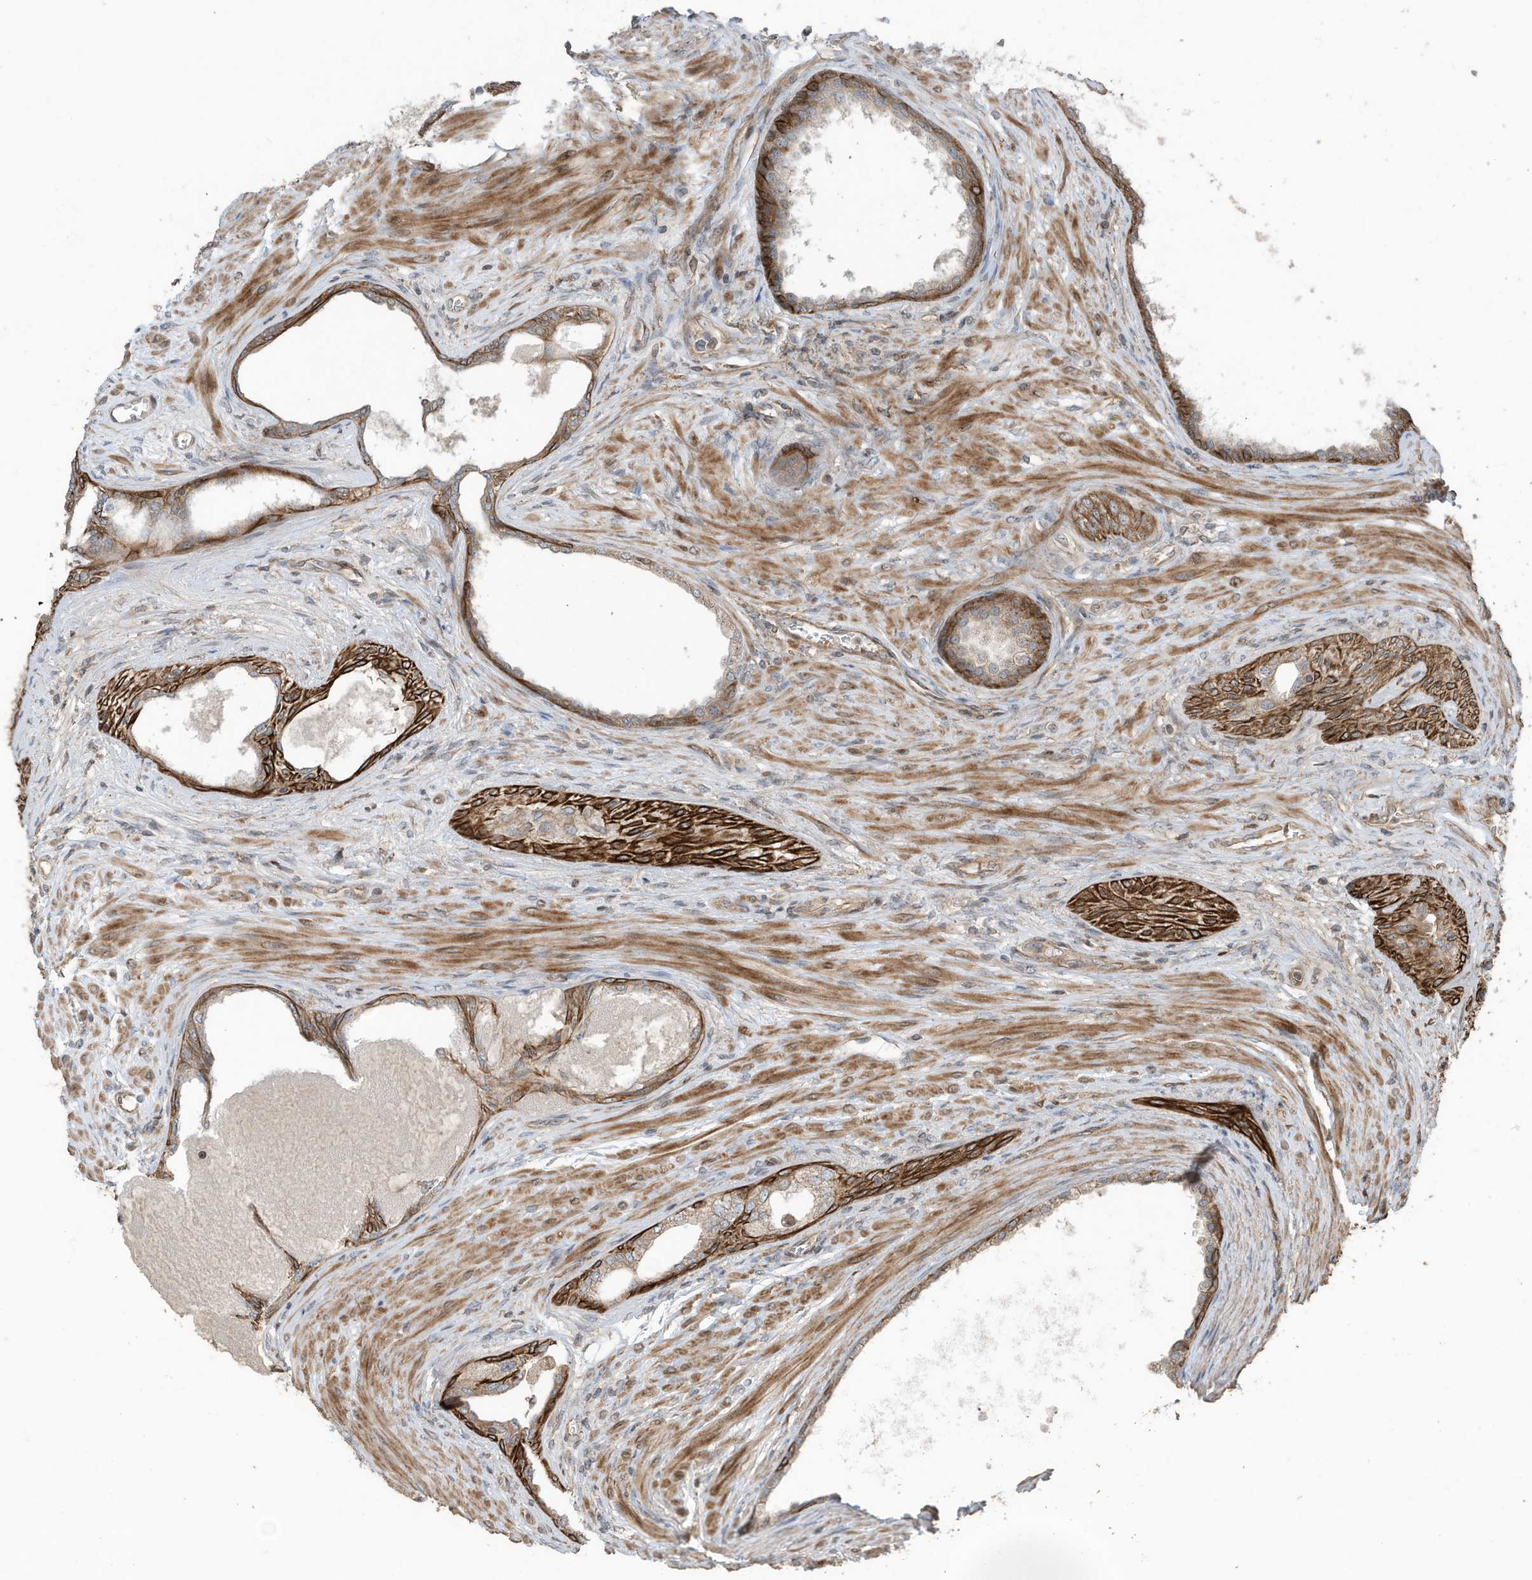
{"staining": {"intensity": "strong", "quantity": ">75%", "location": "cytoplasmic/membranous"}, "tissue": "prostate cancer", "cell_type": "Tumor cells", "image_type": "cancer", "snomed": [{"axis": "morphology", "description": "Normal tissue, NOS"}, {"axis": "morphology", "description": "Adenocarcinoma, Low grade"}, {"axis": "topography", "description": "Prostate"}, {"axis": "topography", "description": "Peripheral nerve tissue"}], "caption": "Immunohistochemical staining of prostate adenocarcinoma (low-grade) displays high levels of strong cytoplasmic/membranous staining in about >75% of tumor cells. (DAB (3,3'-diaminobenzidine) IHC with brightfield microscopy, high magnification).", "gene": "ZNF653", "patient": {"sex": "male", "age": 71}}